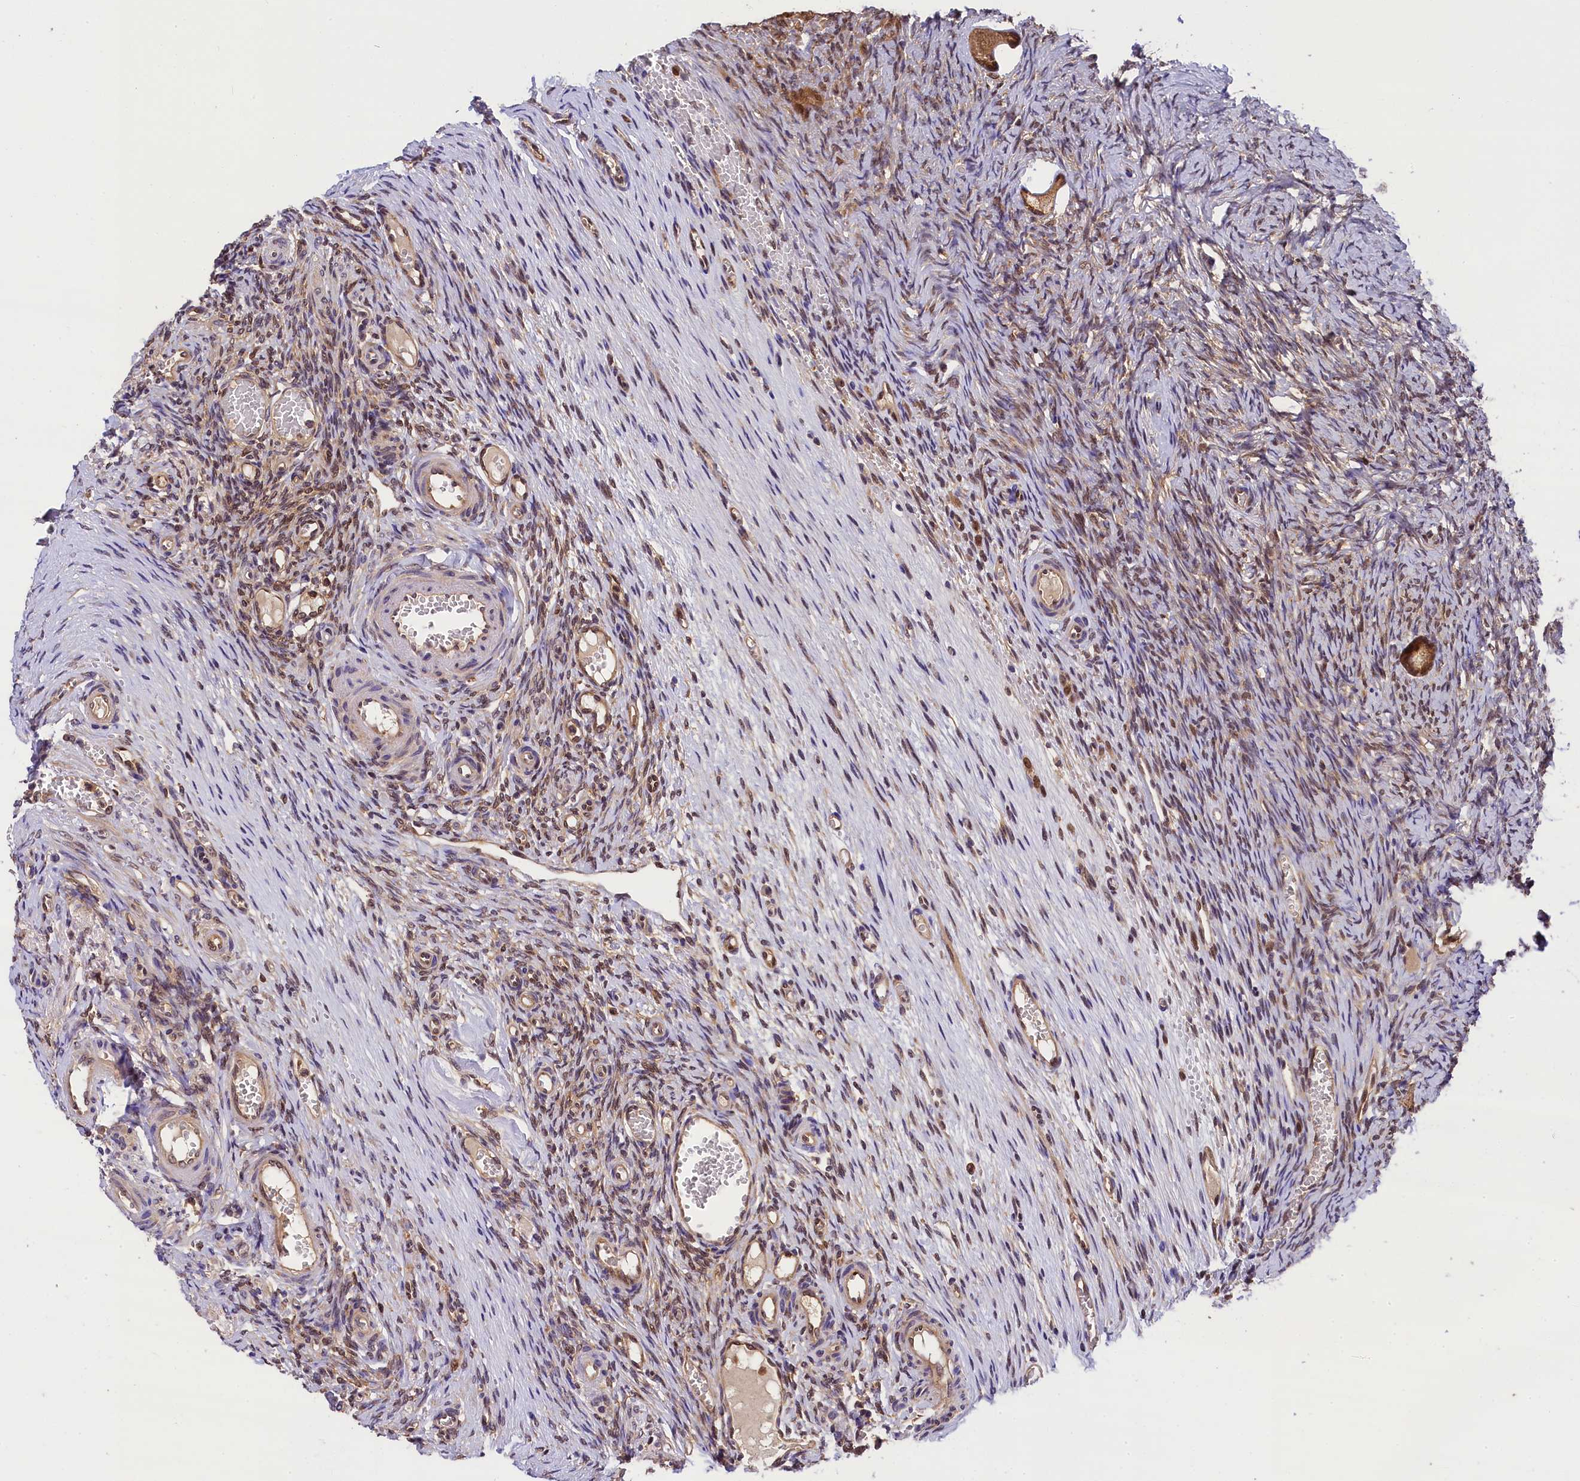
{"staining": {"intensity": "moderate", "quantity": ">75%", "location": "cytoplasmic/membranous,nuclear"}, "tissue": "ovary", "cell_type": "Follicle cells", "image_type": "normal", "snomed": [{"axis": "morphology", "description": "Adenocarcinoma, NOS"}, {"axis": "topography", "description": "Endometrium"}], "caption": "The photomicrograph exhibits immunohistochemical staining of benign ovary. There is moderate cytoplasmic/membranous,nuclear expression is appreciated in about >75% of follicle cells. The protein of interest is shown in brown color, while the nuclei are stained blue.", "gene": "EIF6", "patient": {"sex": "female", "age": 32}}